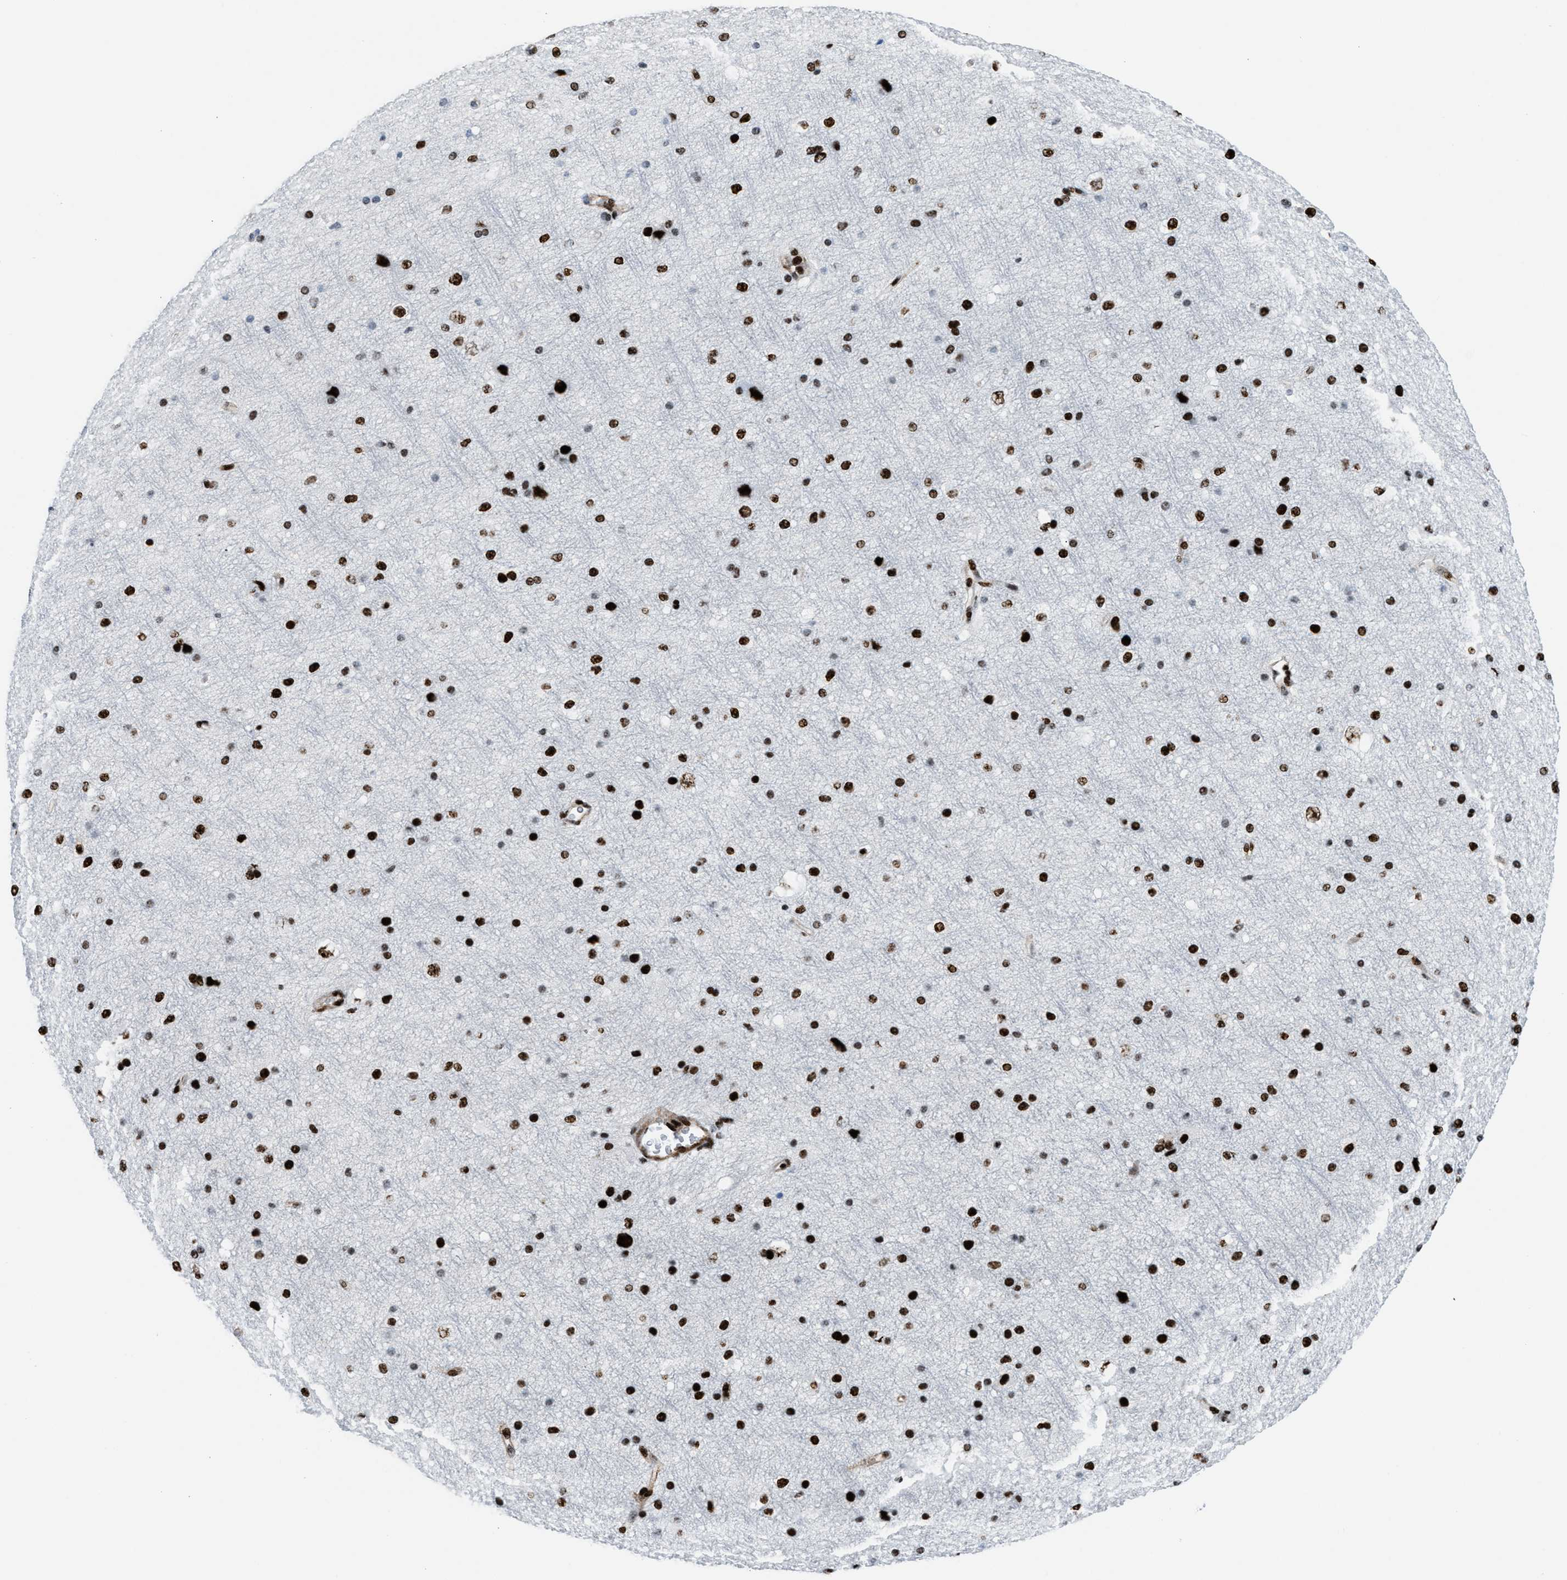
{"staining": {"intensity": "strong", "quantity": ">75%", "location": "nuclear"}, "tissue": "cerebral cortex", "cell_type": "Endothelial cells", "image_type": "normal", "snomed": [{"axis": "morphology", "description": "Normal tissue, NOS"}, {"axis": "morphology", "description": "Developmental malformation"}, {"axis": "topography", "description": "Cerebral cortex"}], "caption": "Strong nuclear protein positivity is present in about >75% of endothelial cells in cerebral cortex. Using DAB (3,3'-diaminobenzidine) (brown) and hematoxylin (blue) stains, captured at high magnification using brightfield microscopy.", "gene": "NONO", "patient": {"sex": "female", "age": 30}}